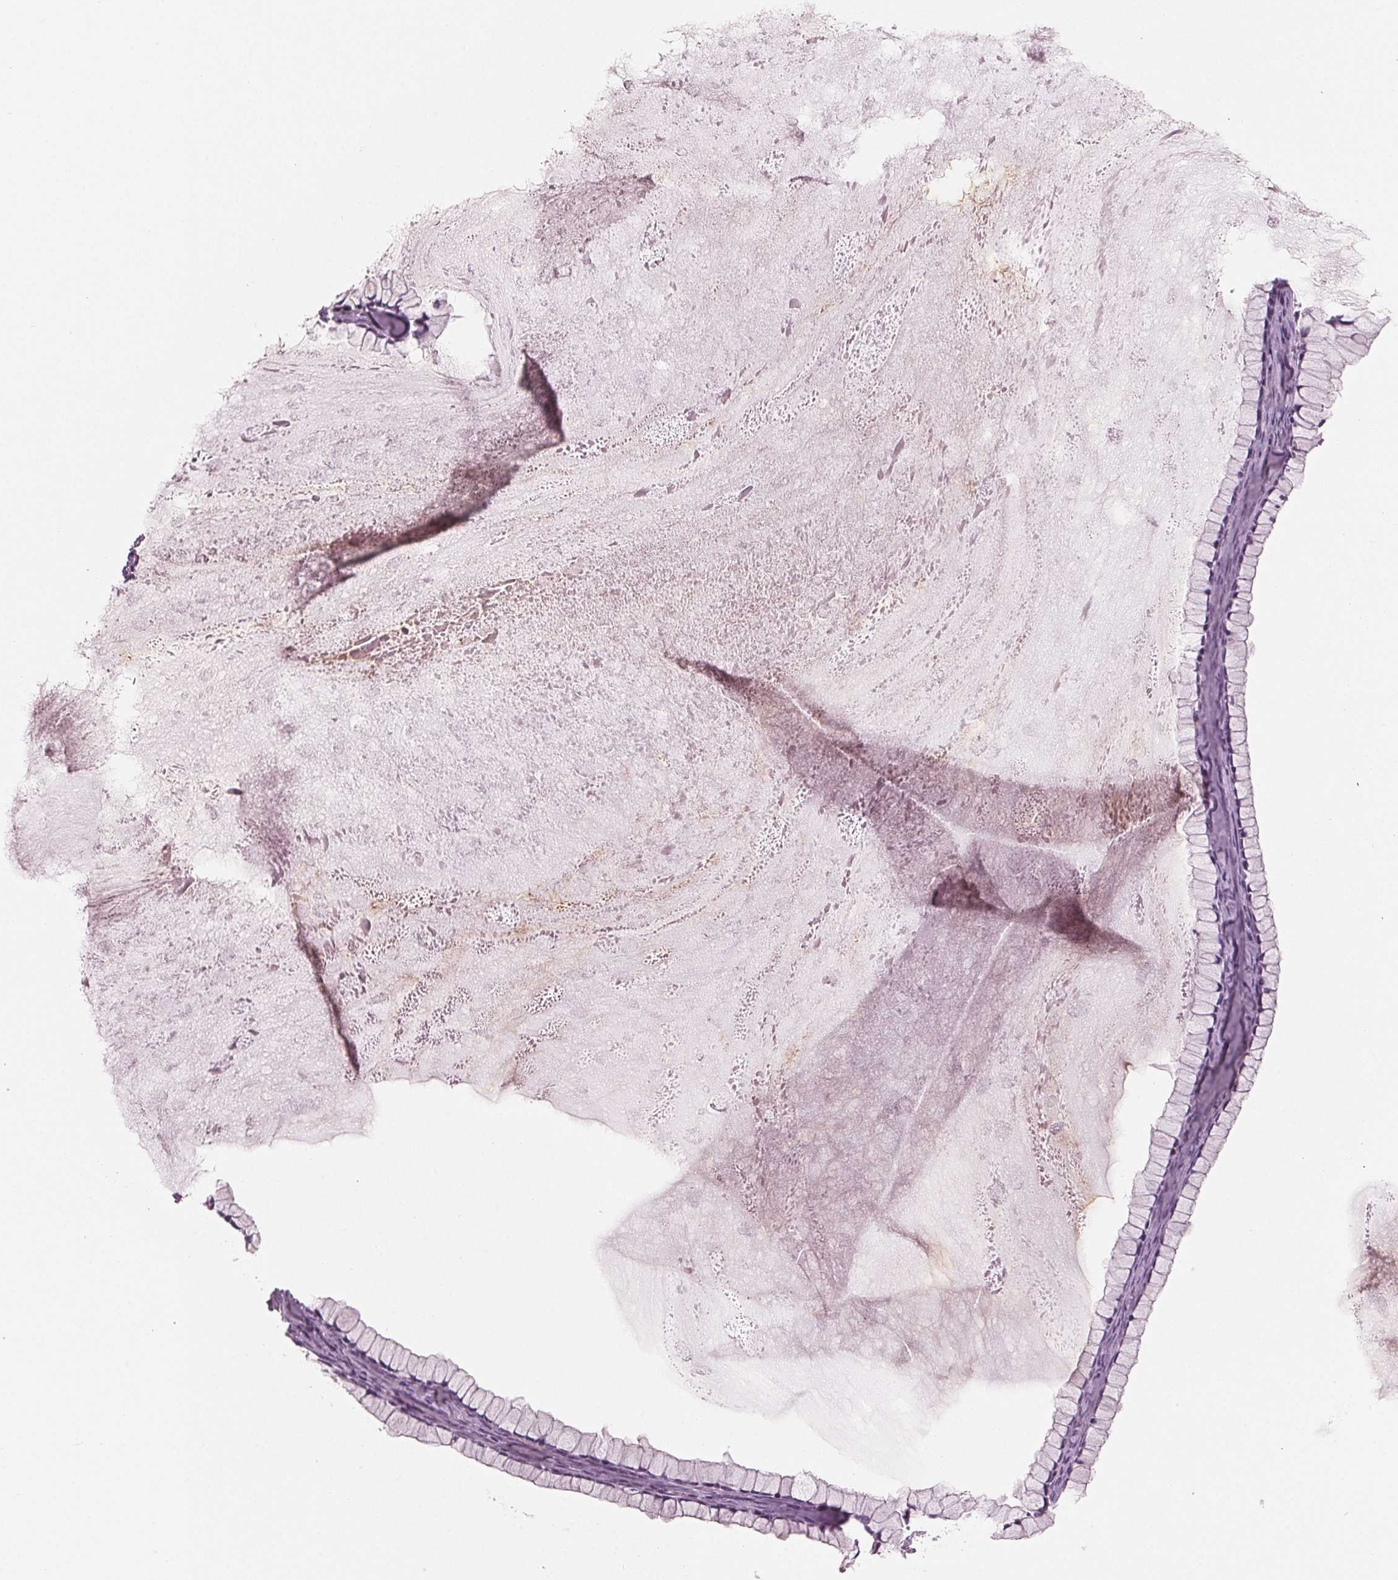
{"staining": {"intensity": "negative", "quantity": "none", "location": "none"}, "tissue": "ovarian cancer", "cell_type": "Tumor cells", "image_type": "cancer", "snomed": [{"axis": "morphology", "description": "Cystadenocarcinoma, mucinous, NOS"}, {"axis": "topography", "description": "Ovary"}], "caption": "DAB immunohistochemical staining of ovarian cancer (mucinous cystadenocarcinoma) reveals no significant expression in tumor cells.", "gene": "PRAP1", "patient": {"sex": "female", "age": 41}}